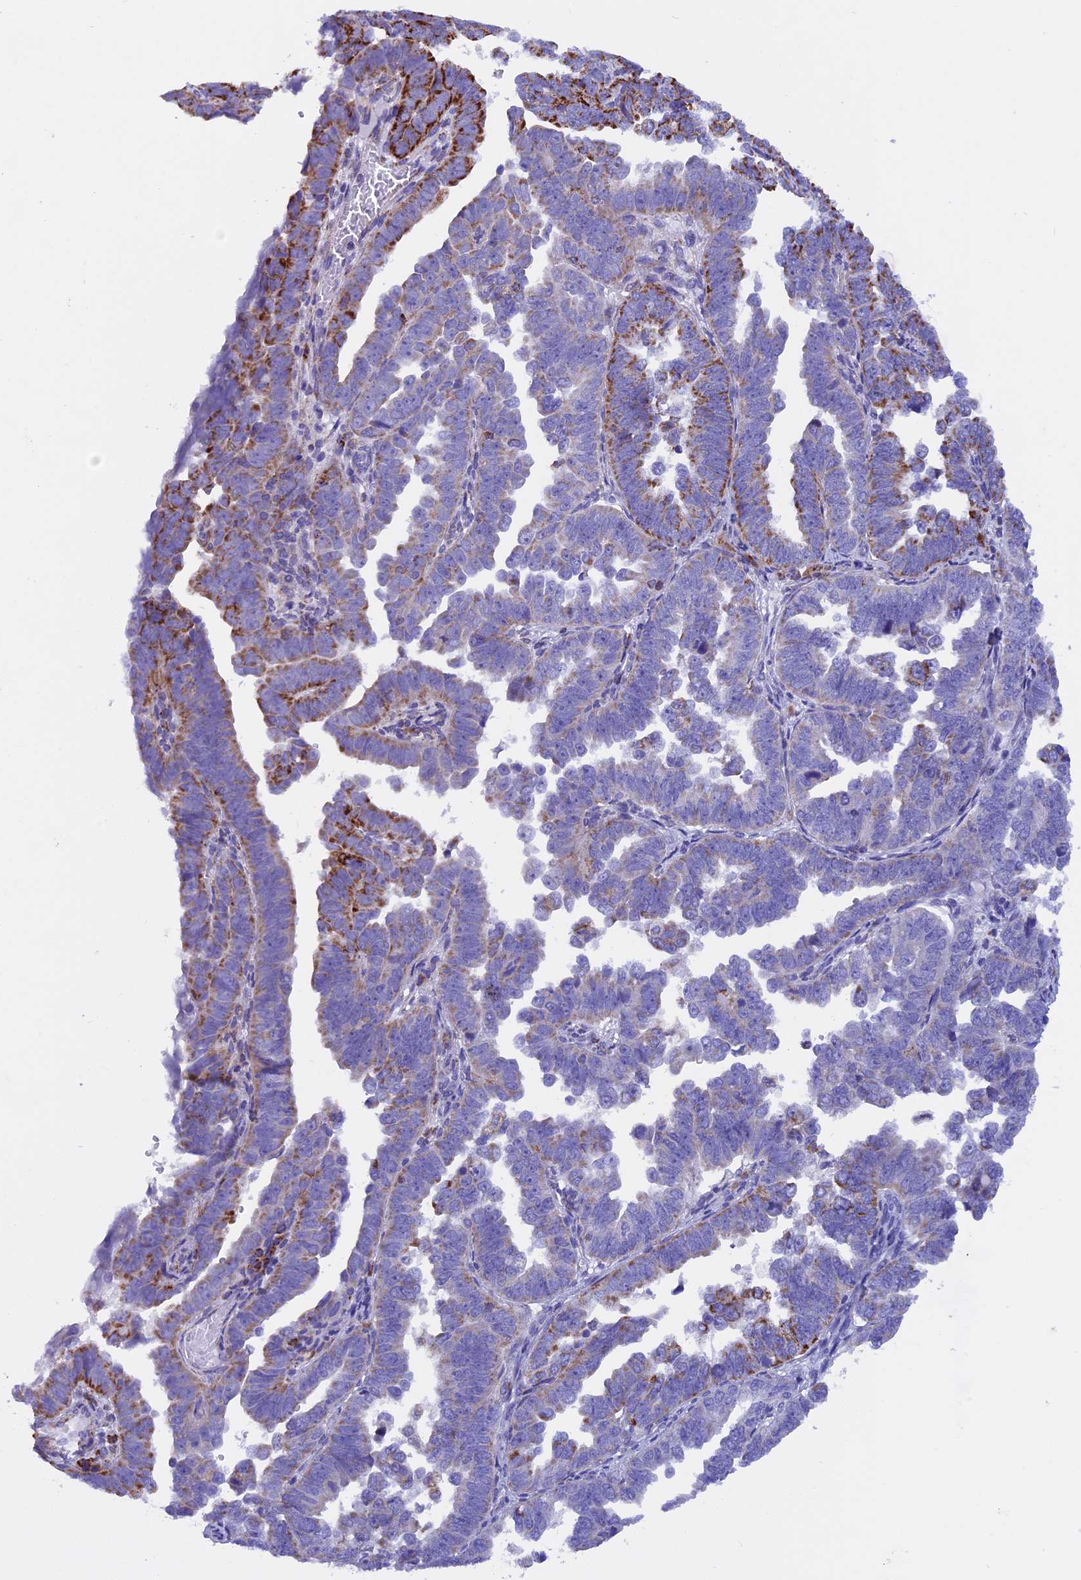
{"staining": {"intensity": "strong", "quantity": "<25%", "location": "cytoplasmic/membranous"}, "tissue": "endometrial cancer", "cell_type": "Tumor cells", "image_type": "cancer", "snomed": [{"axis": "morphology", "description": "Adenocarcinoma, NOS"}, {"axis": "topography", "description": "Endometrium"}], "caption": "Strong cytoplasmic/membranous positivity for a protein is appreciated in about <25% of tumor cells of endometrial cancer using immunohistochemistry.", "gene": "SLC8B1", "patient": {"sex": "female", "age": 75}}